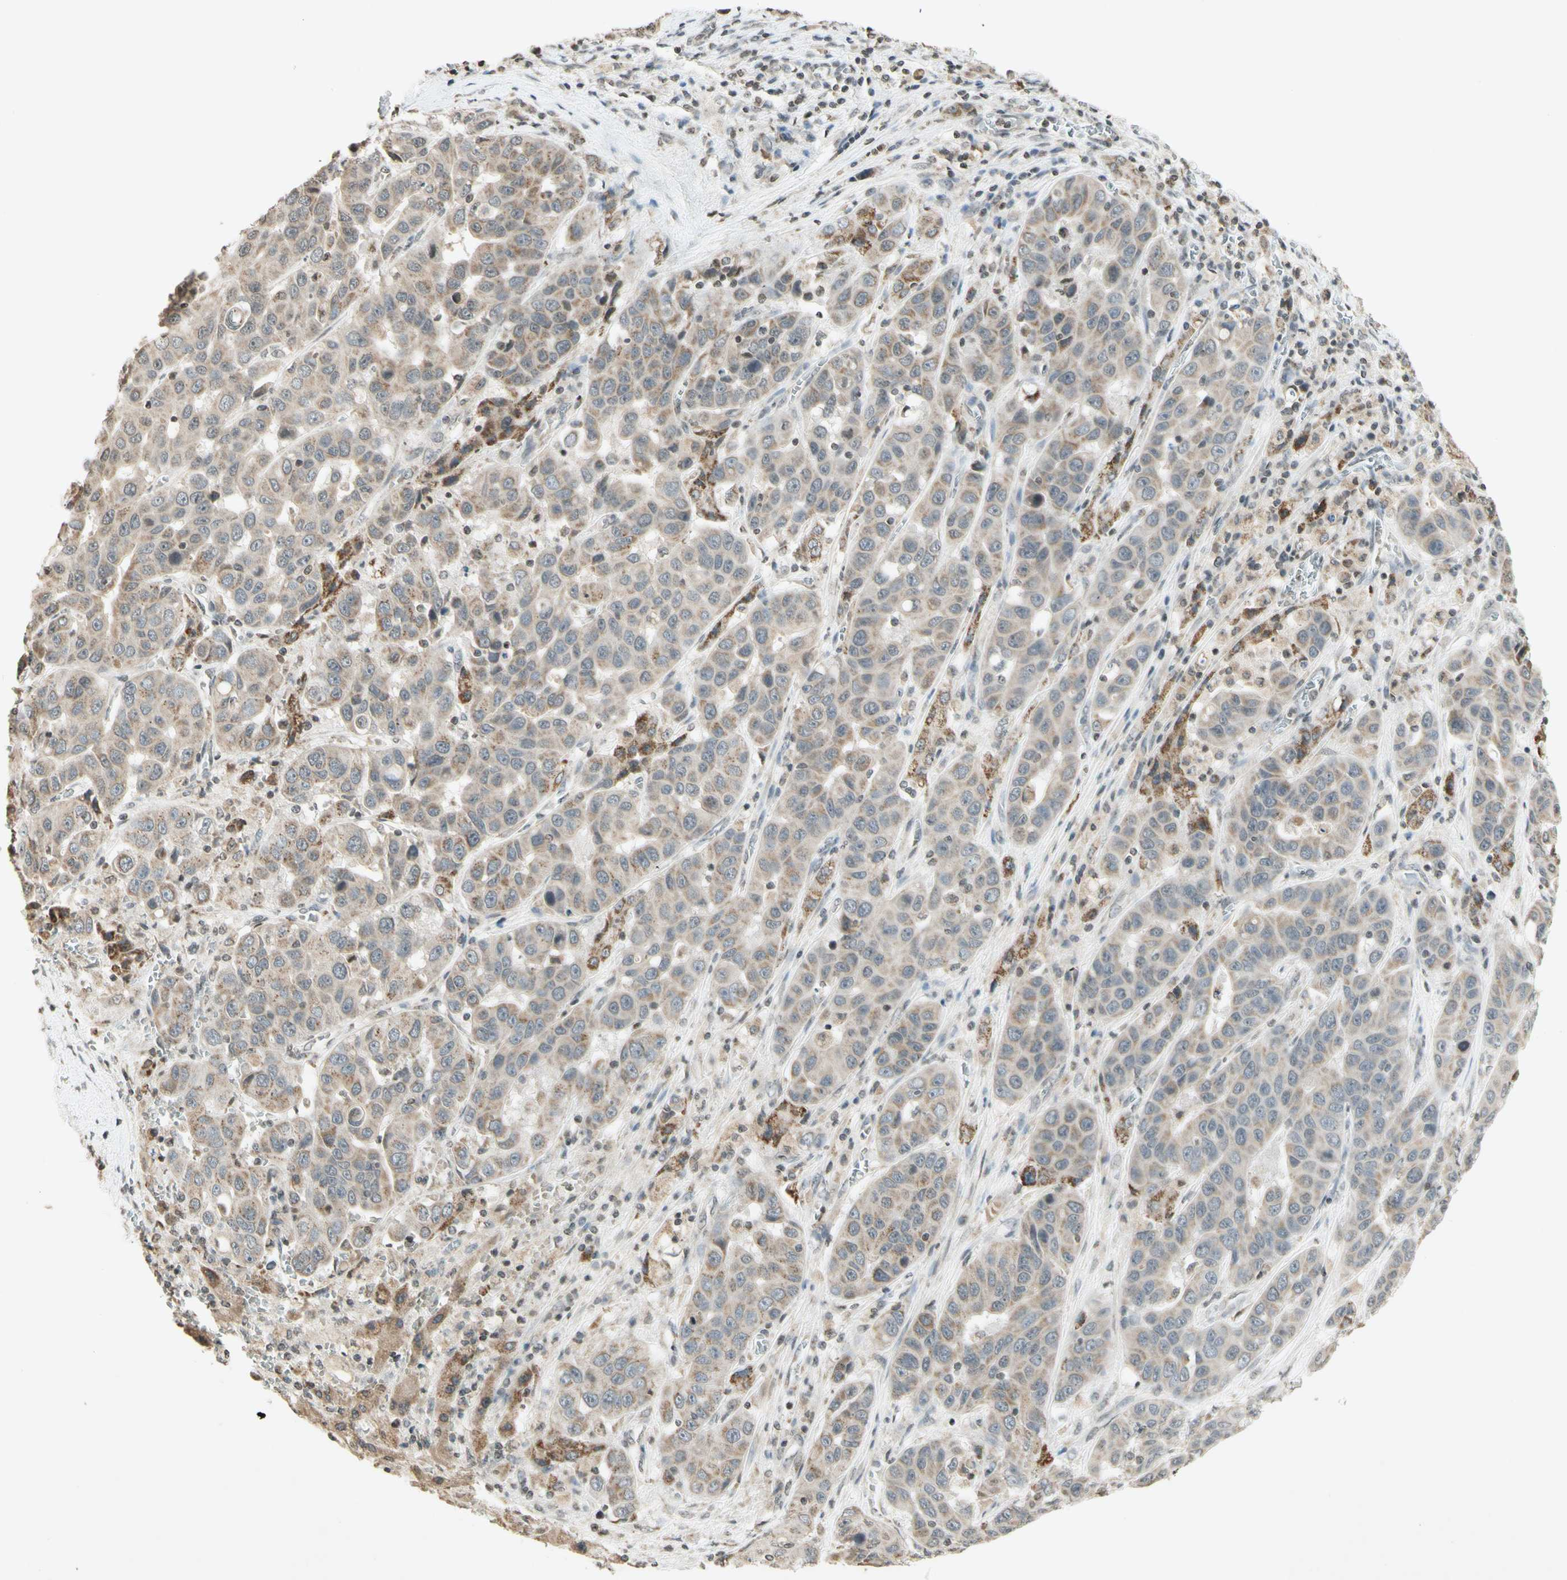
{"staining": {"intensity": "weak", "quantity": "25%-75%", "location": "cytoplasmic/membranous"}, "tissue": "liver cancer", "cell_type": "Tumor cells", "image_type": "cancer", "snomed": [{"axis": "morphology", "description": "Cholangiocarcinoma"}, {"axis": "topography", "description": "Liver"}], "caption": "This micrograph exhibits IHC staining of human liver cholangiocarcinoma, with low weak cytoplasmic/membranous staining in about 25%-75% of tumor cells.", "gene": "CCNI", "patient": {"sex": "female", "age": 52}}